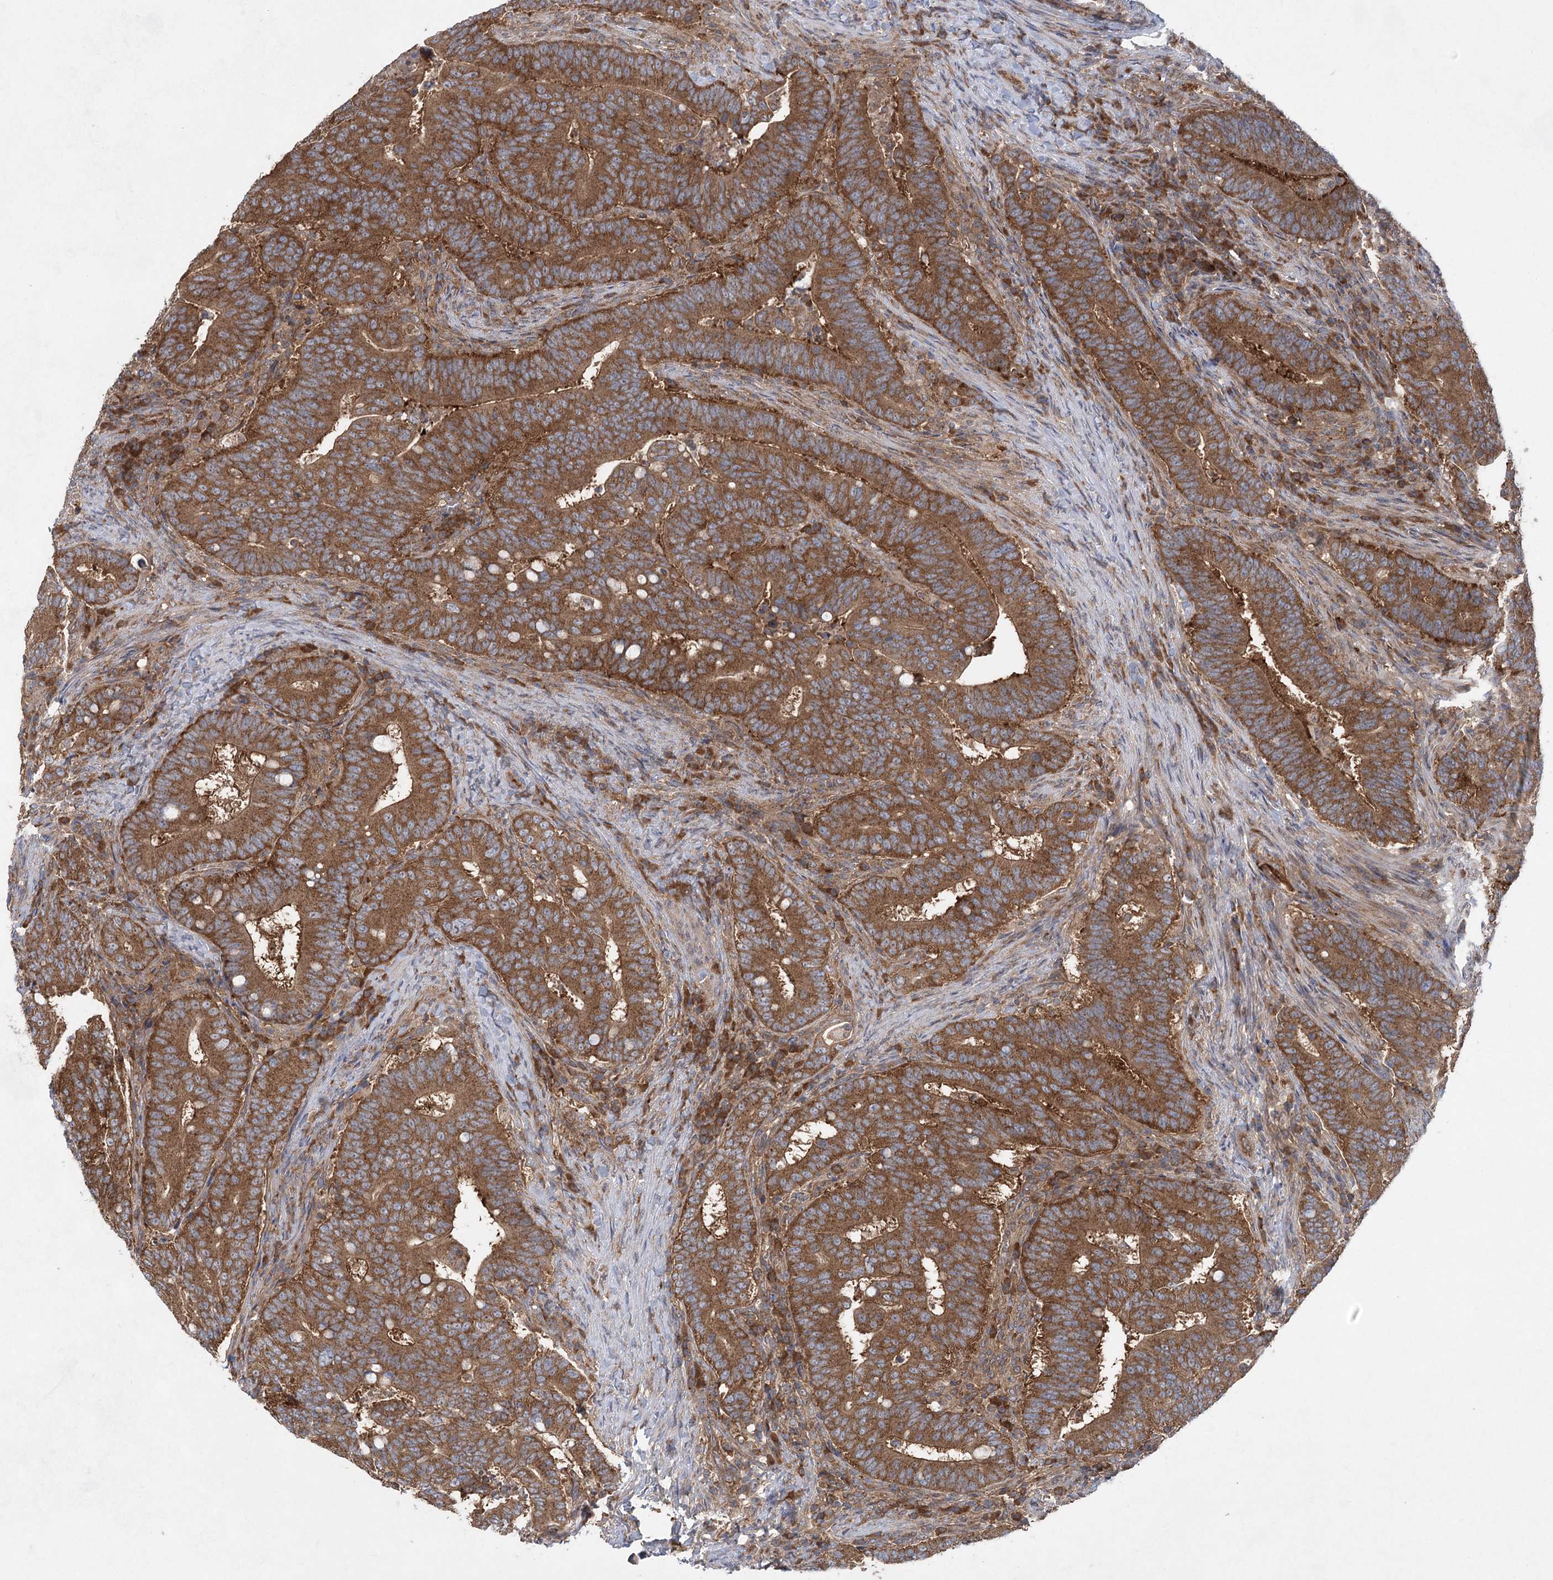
{"staining": {"intensity": "moderate", "quantity": ">75%", "location": "cytoplasmic/membranous"}, "tissue": "colorectal cancer", "cell_type": "Tumor cells", "image_type": "cancer", "snomed": [{"axis": "morphology", "description": "Adenocarcinoma, NOS"}, {"axis": "topography", "description": "Colon"}], "caption": "Immunohistochemical staining of human colorectal cancer shows moderate cytoplasmic/membranous protein positivity in about >75% of tumor cells. (IHC, brightfield microscopy, high magnification).", "gene": "EIF3A", "patient": {"sex": "female", "age": 66}}